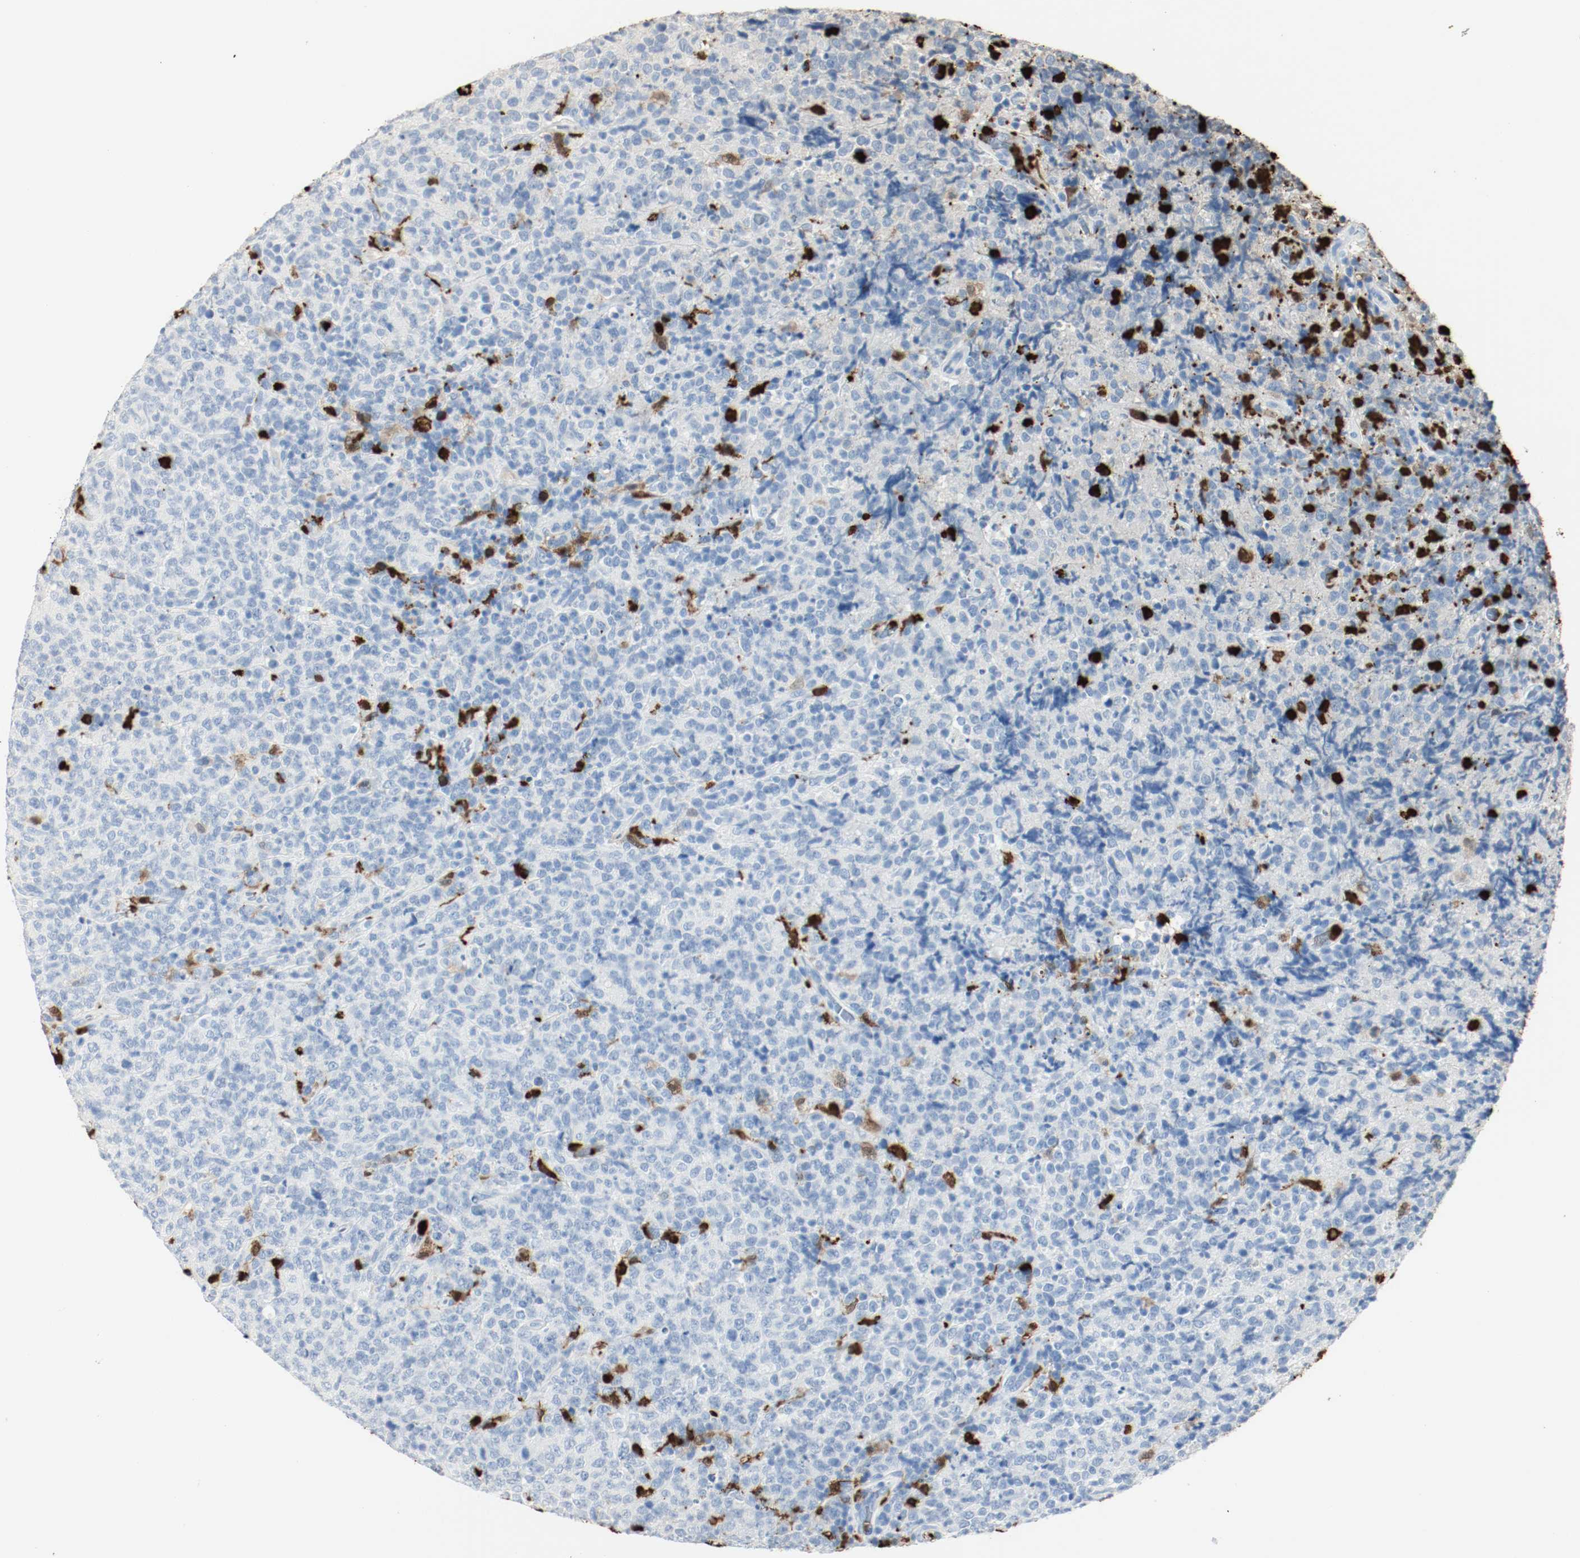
{"staining": {"intensity": "negative", "quantity": "none", "location": "none"}, "tissue": "lymphoma", "cell_type": "Tumor cells", "image_type": "cancer", "snomed": [{"axis": "morphology", "description": "Malignant lymphoma, non-Hodgkin's type, High grade"}, {"axis": "topography", "description": "Tonsil"}], "caption": "Tumor cells show no significant protein expression in high-grade malignant lymphoma, non-Hodgkin's type.", "gene": "S100A9", "patient": {"sex": "female", "age": 36}}